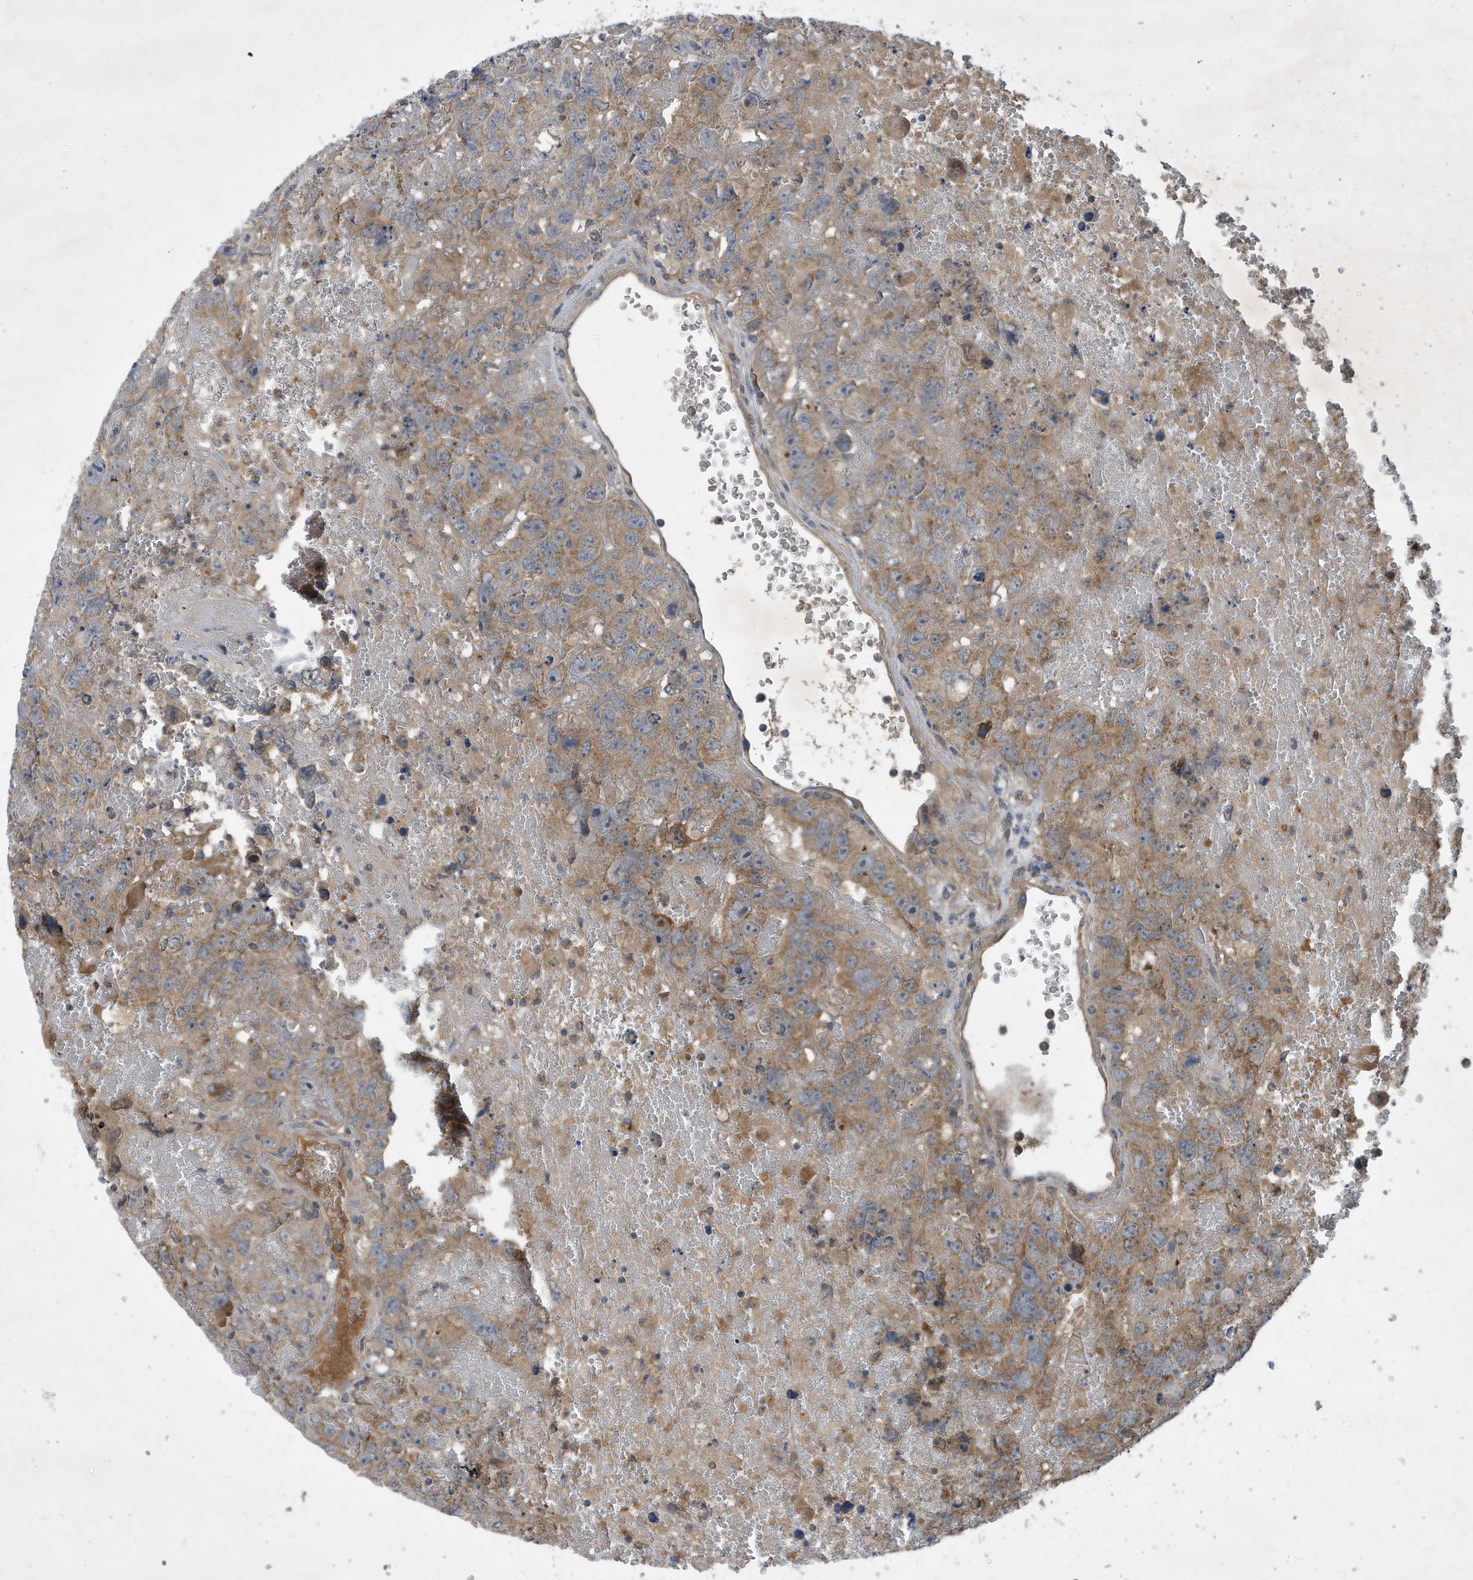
{"staining": {"intensity": "weak", "quantity": "25%-75%", "location": "cytoplasmic/membranous"}, "tissue": "testis cancer", "cell_type": "Tumor cells", "image_type": "cancer", "snomed": [{"axis": "morphology", "description": "Carcinoma, Embryonal, NOS"}, {"axis": "topography", "description": "Testis"}], "caption": "Immunohistochemistry (IHC) micrograph of testis cancer (embryonal carcinoma) stained for a protein (brown), which exhibits low levels of weak cytoplasmic/membranous staining in approximately 25%-75% of tumor cells.", "gene": "STK19", "patient": {"sex": "male", "age": 45}}